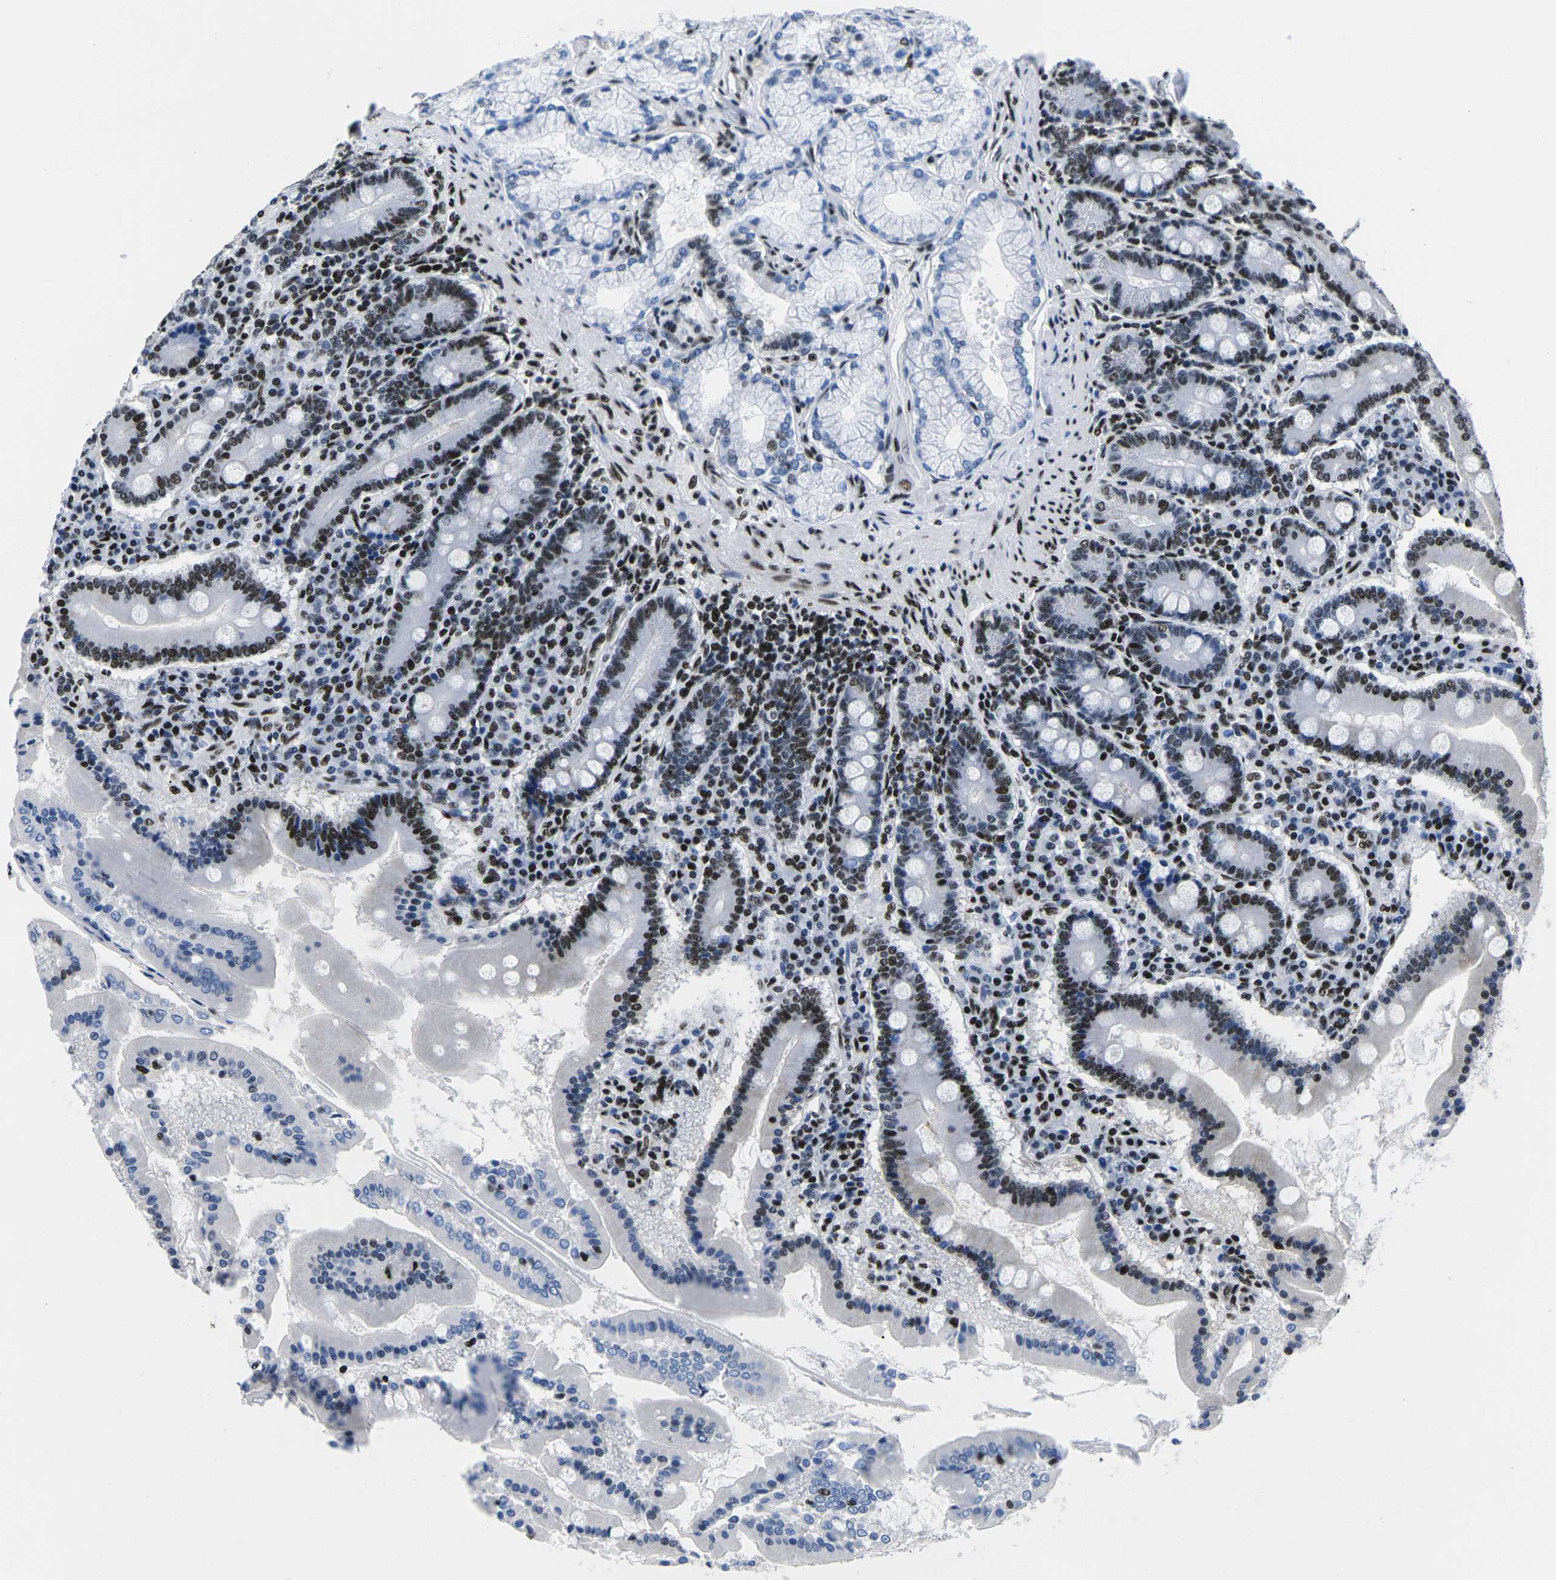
{"staining": {"intensity": "strong", "quantity": "25%-75%", "location": "nuclear"}, "tissue": "duodenum", "cell_type": "Glandular cells", "image_type": "normal", "snomed": [{"axis": "morphology", "description": "Normal tissue, NOS"}, {"axis": "topography", "description": "Duodenum"}], "caption": "The image shows a brown stain indicating the presence of a protein in the nuclear of glandular cells in duodenum. The staining was performed using DAB to visualize the protein expression in brown, while the nuclei were stained in blue with hematoxylin (Magnification: 20x).", "gene": "ATF1", "patient": {"sex": "male", "age": 50}}